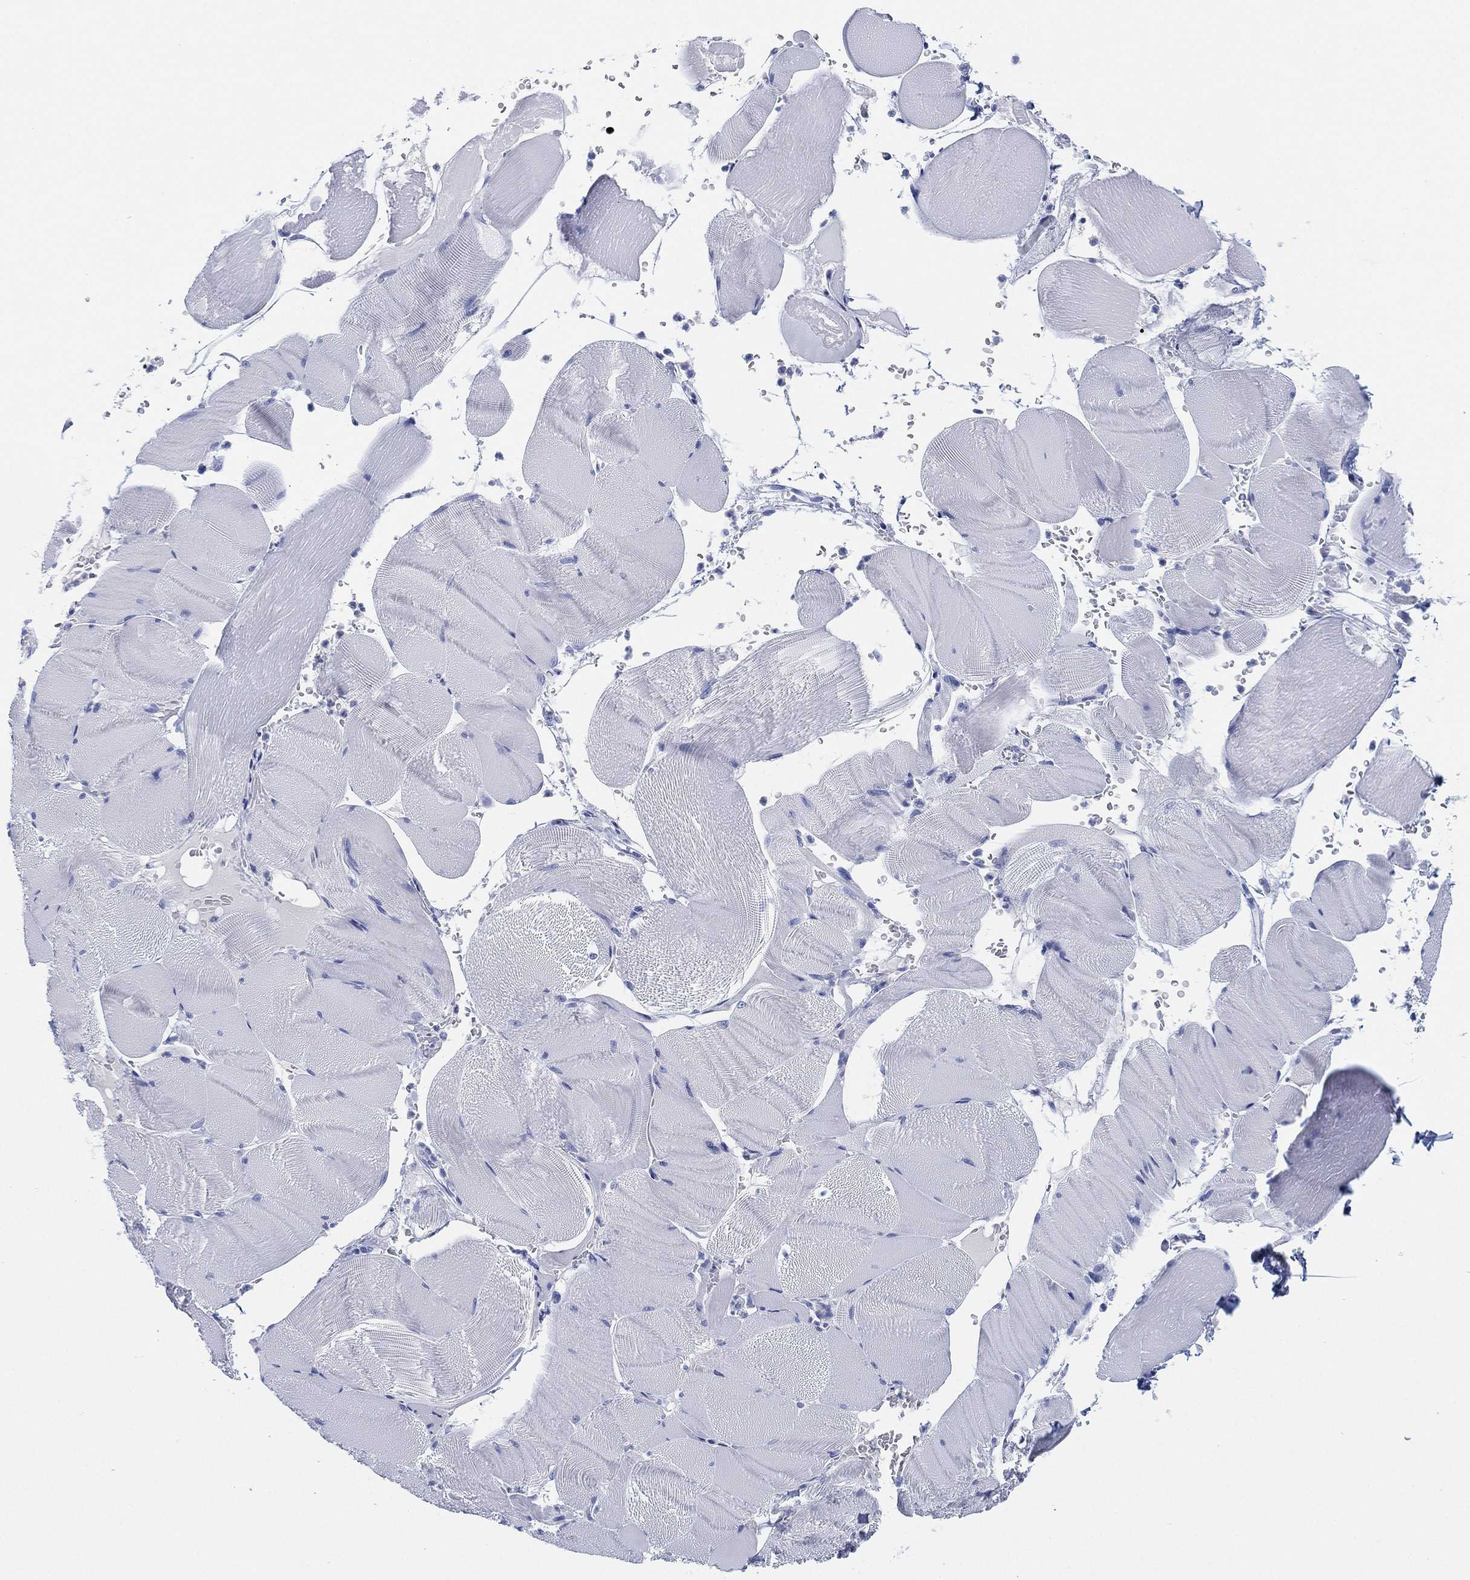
{"staining": {"intensity": "negative", "quantity": "none", "location": "none"}, "tissue": "skeletal muscle", "cell_type": "Myocytes", "image_type": "normal", "snomed": [{"axis": "morphology", "description": "Normal tissue, NOS"}, {"axis": "topography", "description": "Skeletal muscle"}], "caption": "This is a photomicrograph of IHC staining of benign skeletal muscle, which shows no positivity in myocytes. The staining is performed using DAB brown chromogen with nuclei counter-stained in using hematoxylin.", "gene": "SLC9C2", "patient": {"sex": "male", "age": 56}}